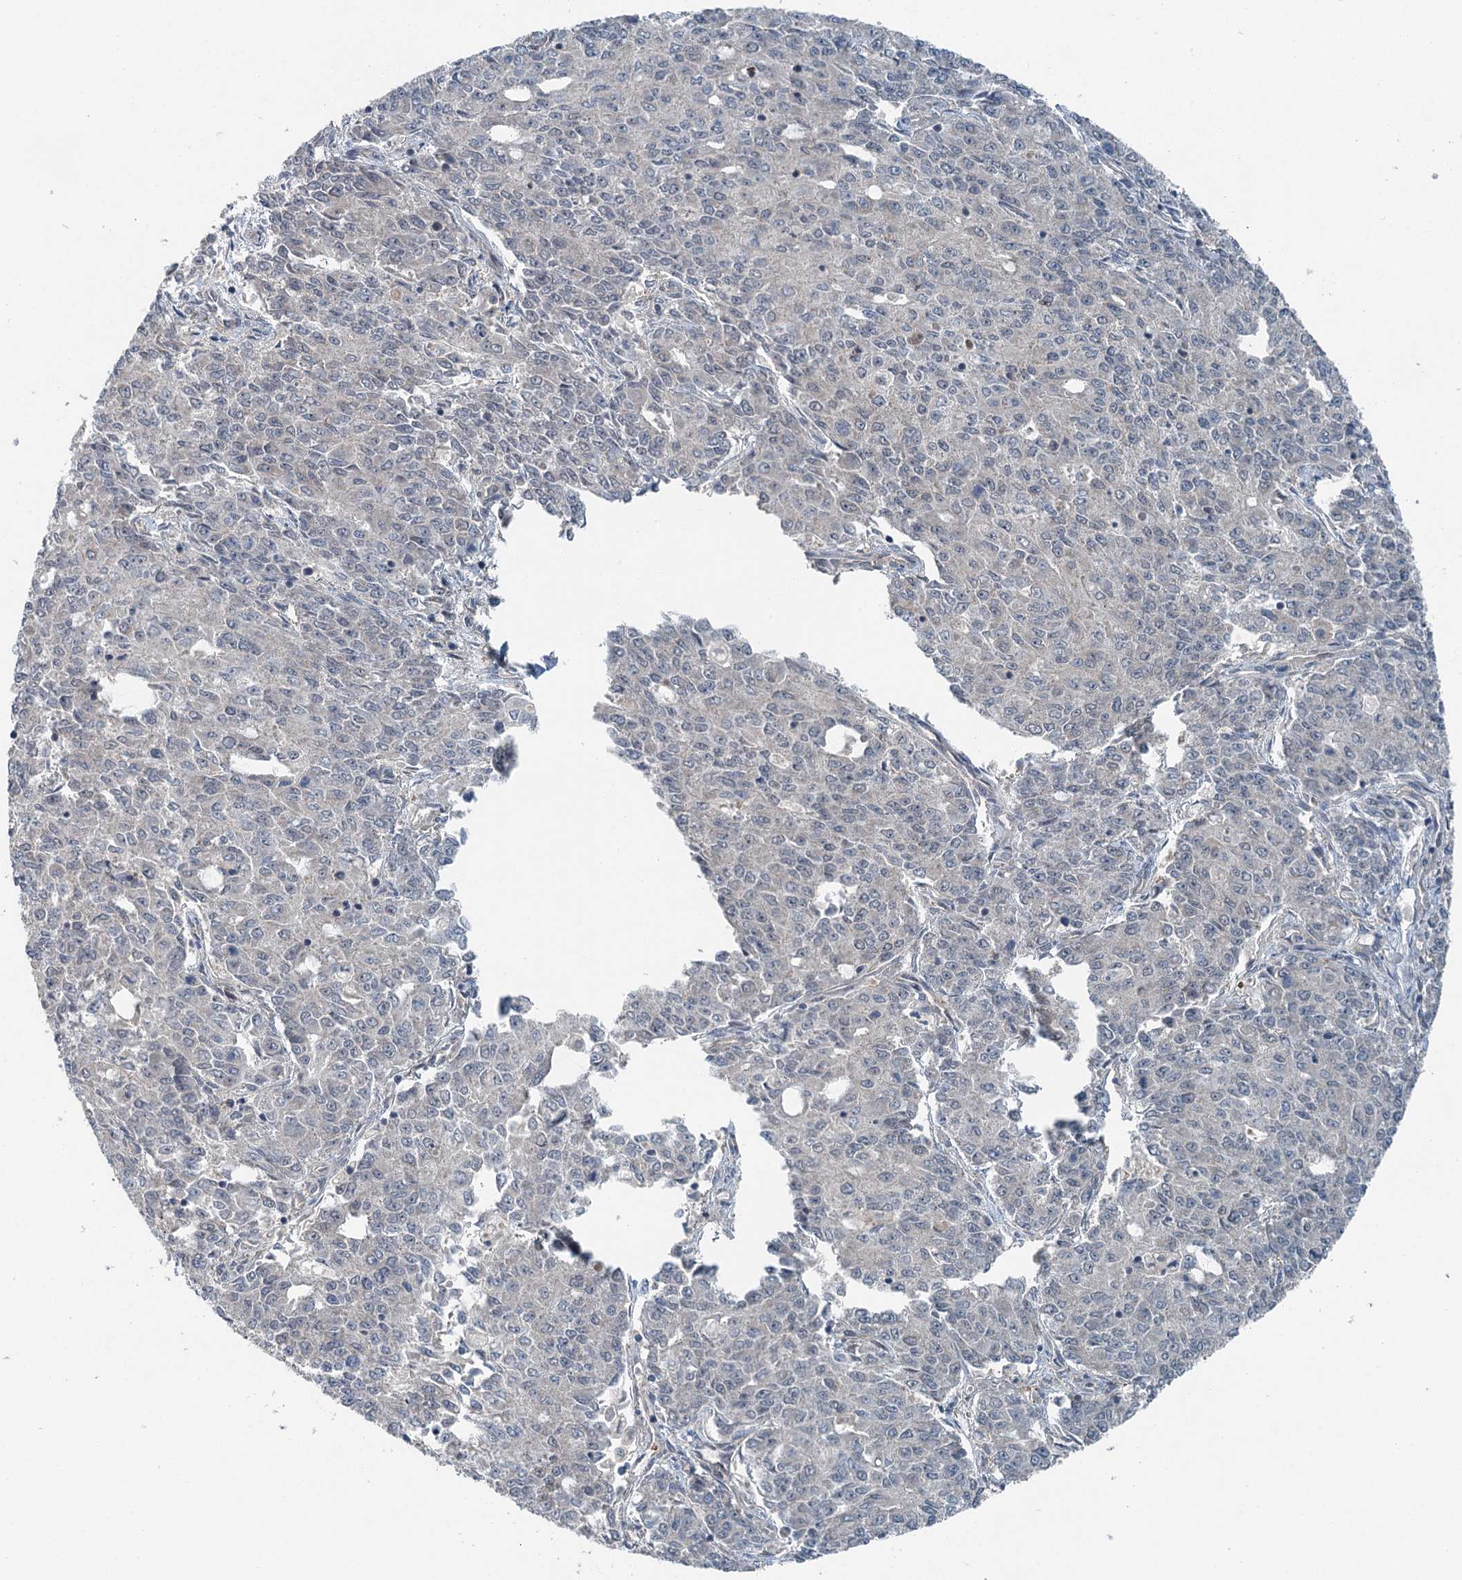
{"staining": {"intensity": "negative", "quantity": "none", "location": "none"}, "tissue": "endometrial cancer", "cell_type": "Tumor cells", "image_type": "cancer", "snomed": [{"axis": "morphology", "description": "Adenocarcinoma, NOS"}, {"axis": "topography", "description": "Endometrium"}], "caption": "Endometrial cancer (adenocarcinoma) was stained to show a protein in brown. There is no significant positivity in tumor cells.", "gene": "SKIC3", "patient": {"sex": "female", "age": 50}}